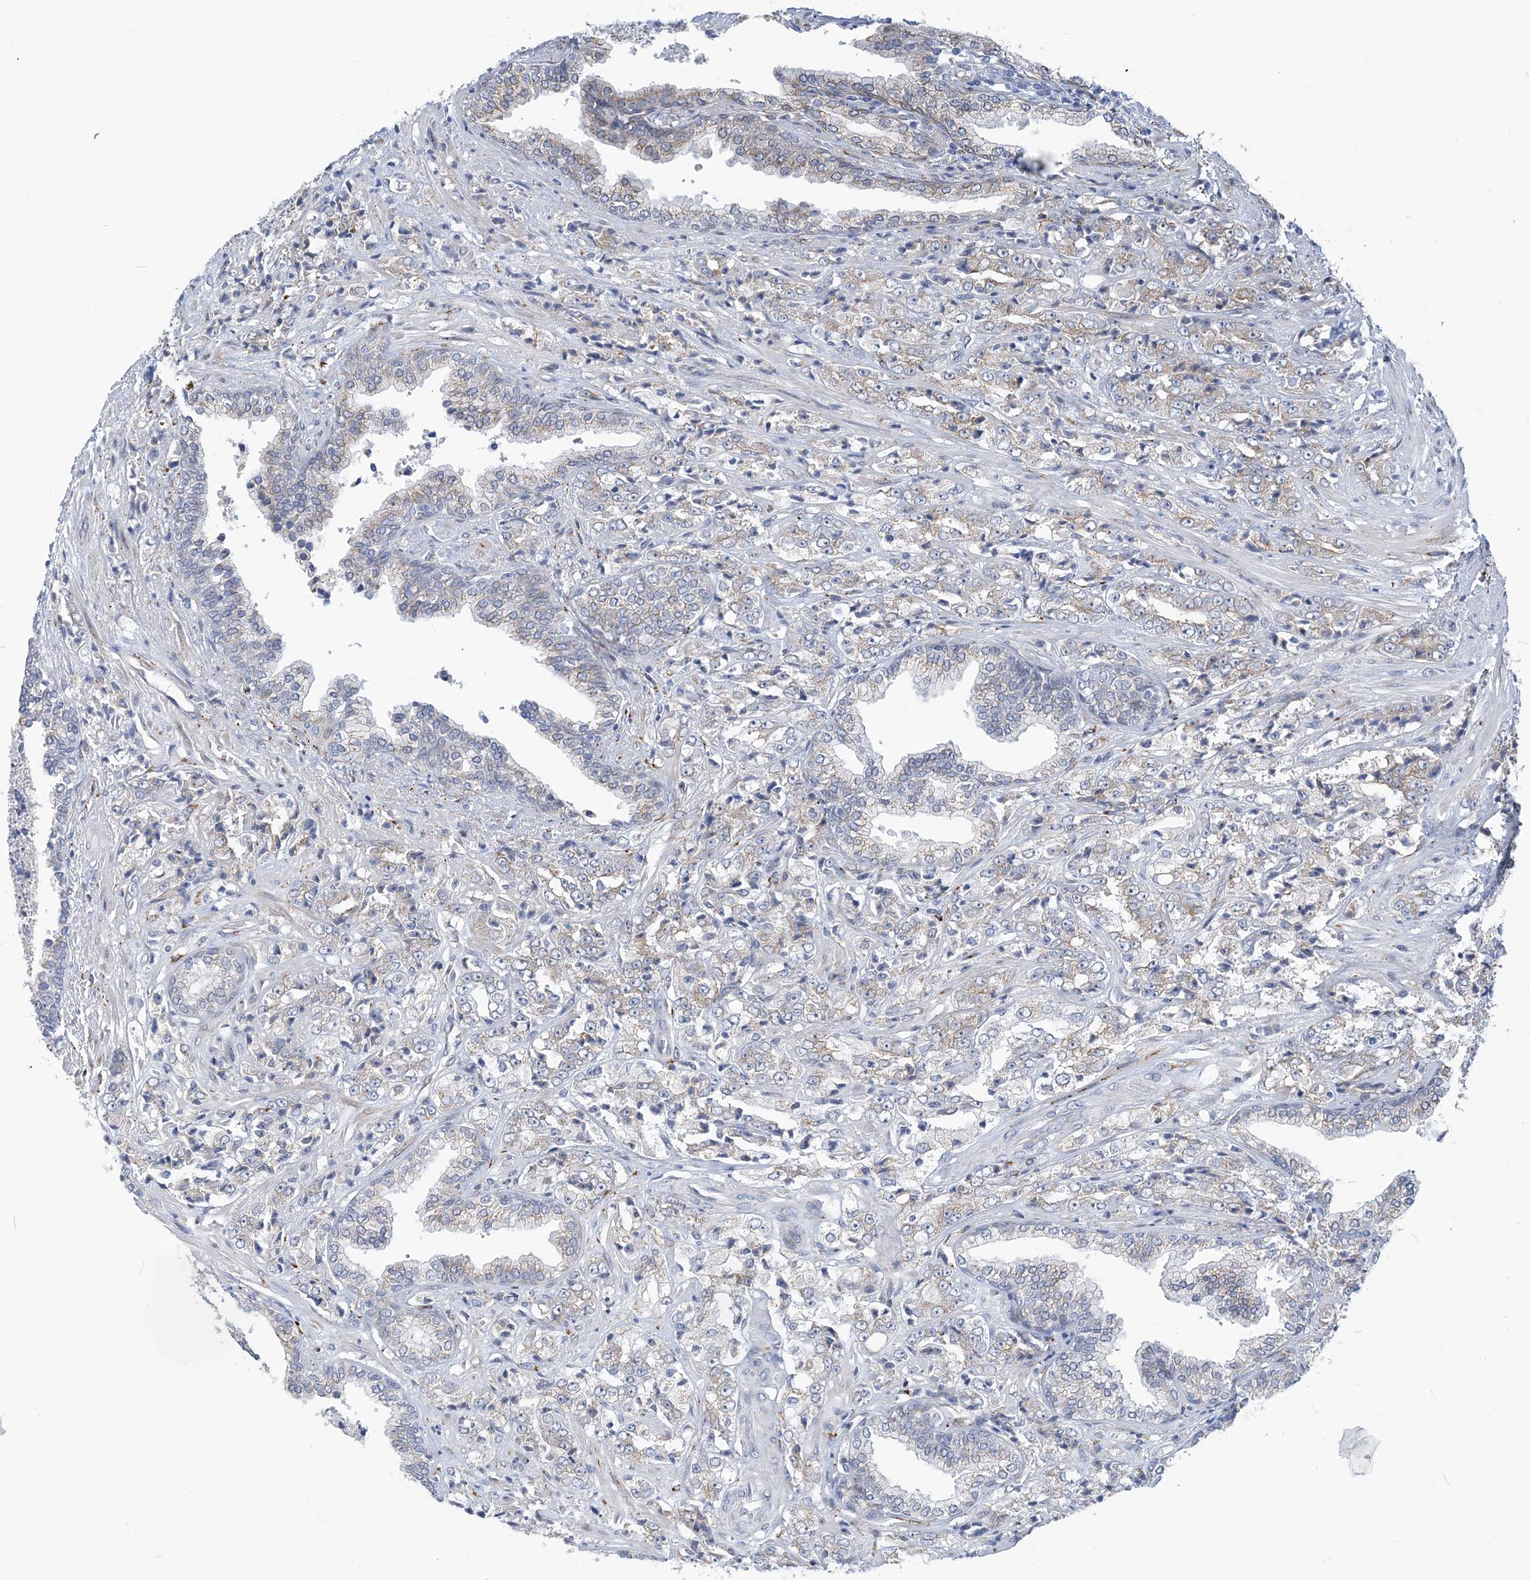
{"staining": {"intensity": "negative", "quantity": "none", "location": "none"}, "tissue": "prostate cancer", "cell_type": "Tumor cells", "image_type": "cancer", "snomed": [{"axis": "morphology", "description": "Adenocarcinoma, High grade"}, {"axis": "topography", "description": "Prostate"}], "caption": "Immunohistochemistry histopathology image of neoplastic tissue: human prostate cancer stained with DAB (3,3'-diaminobenzidine) reveals no significant protein expression in tumor cells.", "gene": "PLEKHG4B", "patient": {"sex": "male", "age": 71}}